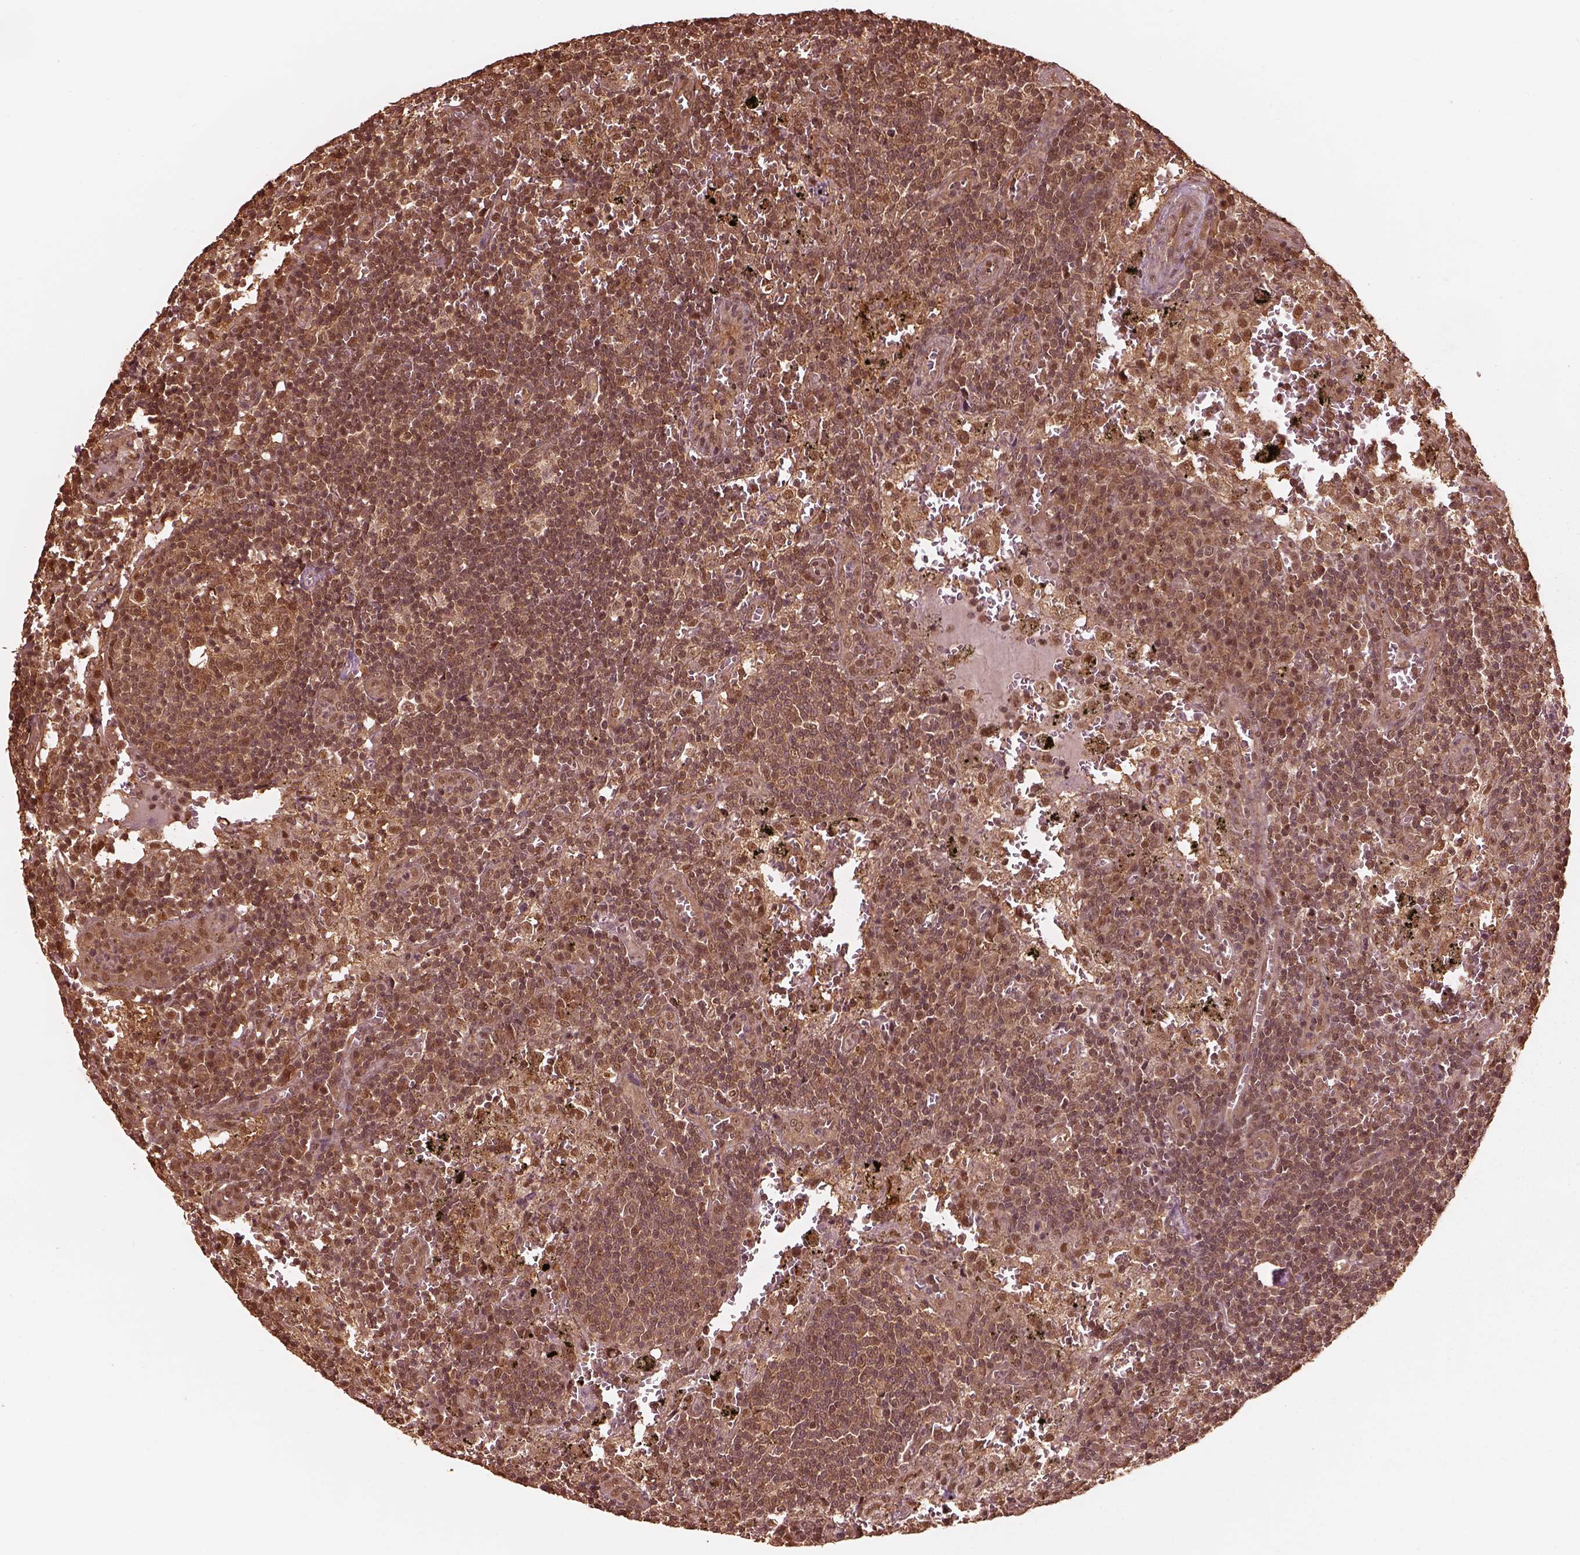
{"staining": {"intensity": "moderate", "quantity": ">75%", "location": "cytoplasmic/membranous,nuclear"}, "tissue": "lymph node", "cell_type": "Non-germinal center cells", "image_type": "normal", "snomed": [{"axis": "morphology", "description": "Normal tissue, NOS"}, {"axis": "topography", "description": "Lymph node"}], "caption": "Protein expression analysis of unremarkable human lymph node reveals moderate cytoplasmic/membranous,nuclear staining in approximately >75% of non-germinal center cells.", "gene": "PSMC5", "patient": {"sex": "male", "age": 62}}